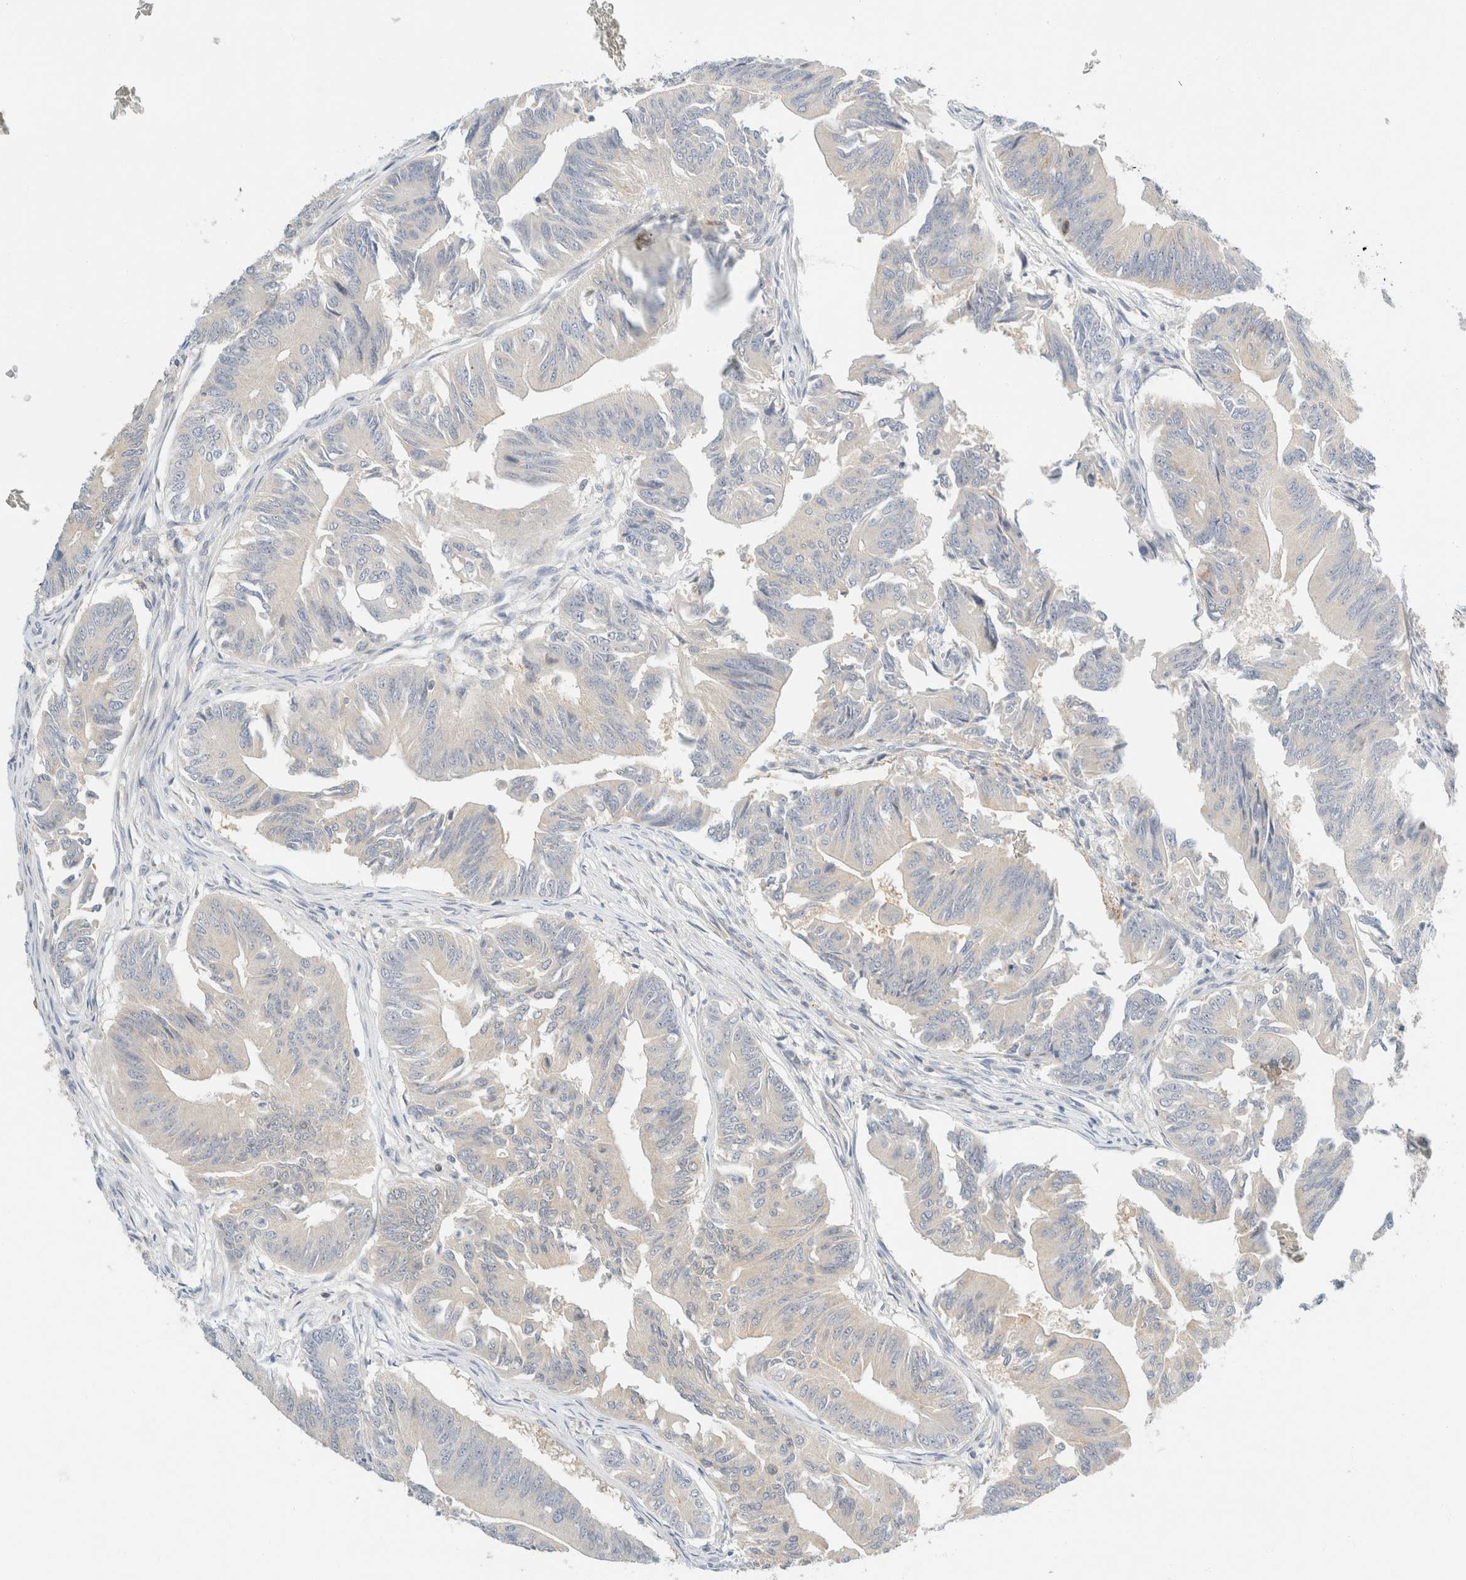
{"staining": {"intensity": "negative", "quantity": "none", "location": "none"}, "tissue": "colorectal cancer", "cell_type": "Tumor cells", "image_type": "cancer", "snomed": [{"axis": "morphology", "description": "Adenoma, NOS"}, {"axis": "morphology", "description": "Adenocarcinoma, NOS"}, {"axis": "topography", "description": "Colon"}], "caption": "This micrograph is of colorectal adenoma stained with IHC to label a protein in brown with the nuclei are counter-stained blue. There is no positivity in tumor cells. (DAB (3,3'-diaminobenzidine) immunohistochemistry with hematoxylin counter stain).", "gene": "SH3GLB2", "patient": {"sex": "male", "age": 79}}